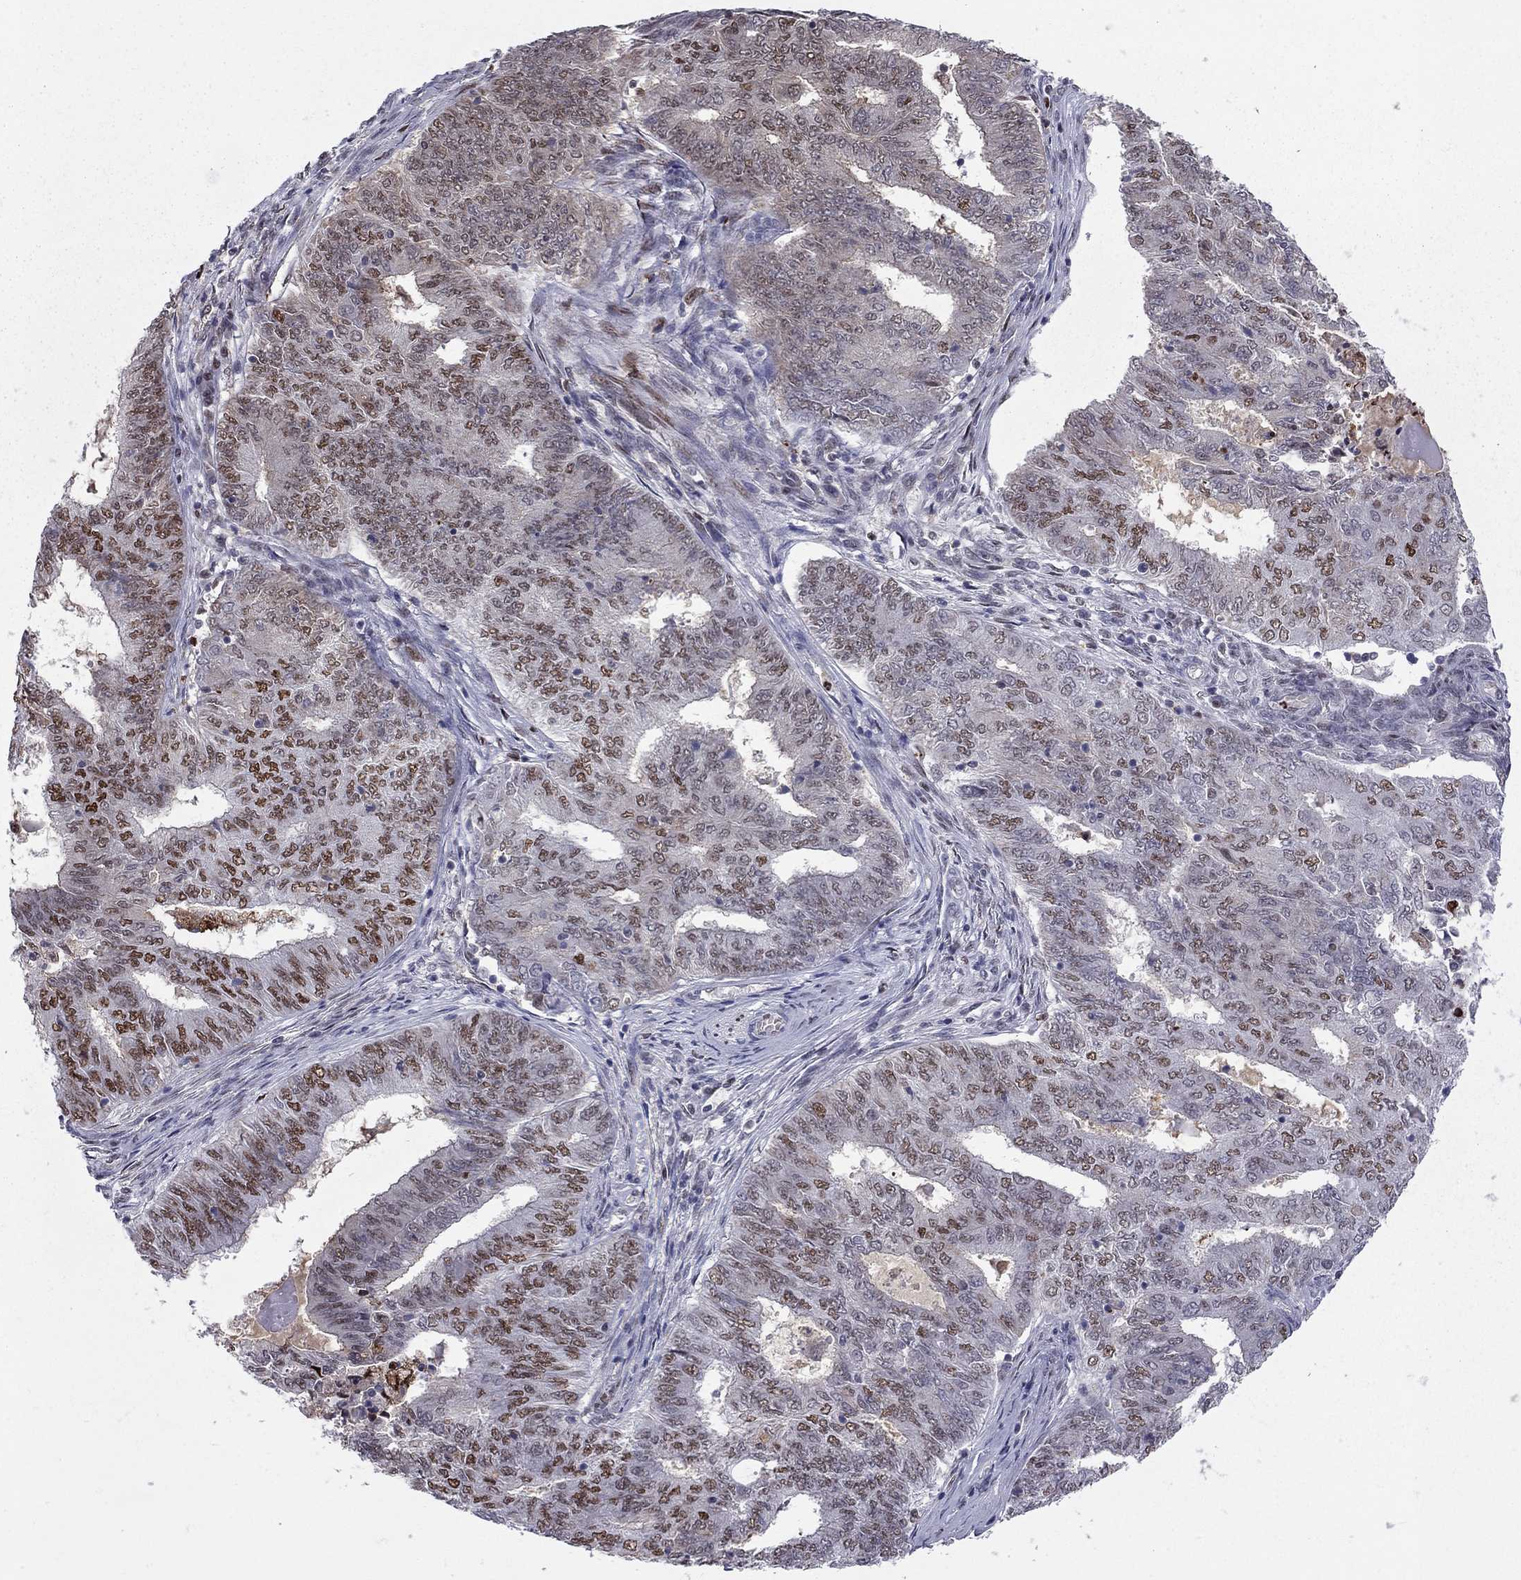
{"staining": {"intensity": "strong", "quantity": "<25%", "location": "nuclear"}, "tissue": "endometrial cancer", "cell_type": "Tumor cells", "image_type": "cancer", "snomed": [{"axis": "morphology", "description": "Adenocarcinoma, NOS"}, {"axis": "topography", "description": "Endometrium"}], "caption": "DAB (3,3'-diaminobenzidine) immunohistochemical staining of human endometrial cancer demonstrates strong nuclear protein expression in about <25% of tumor cells.", "gene": "PCGF3", "patient": {"sex": "female", "age": 62}}